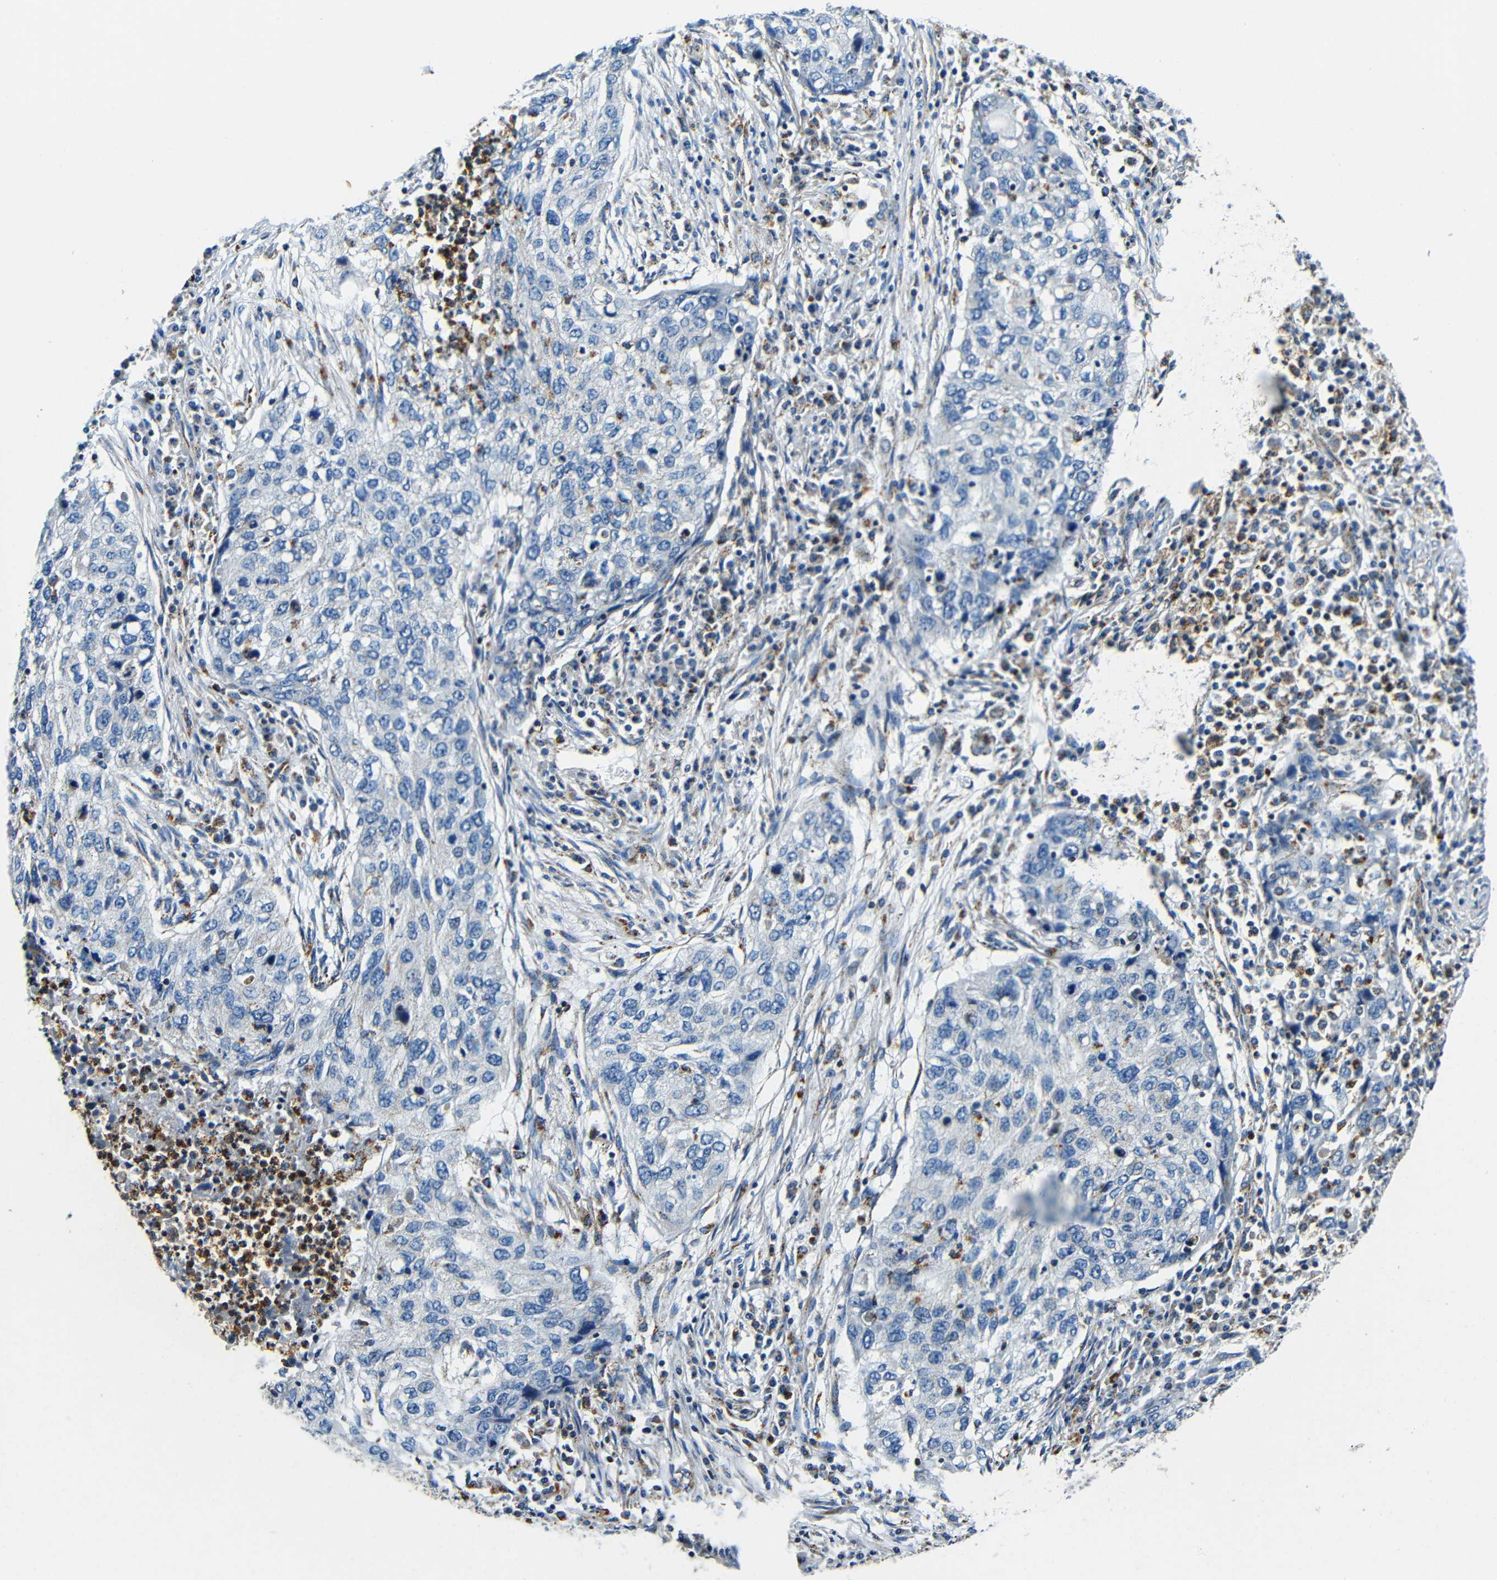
{"staining": {"intensity": "negative", "quantity": "none", "location": "none"}, "tissue": "lung cancer", "cell_type": "Tumor cells", "image_type": "cancer", "snomed": [{"axis": "morphology", "description": "Squamous cell carcinoma, NOS"}, {"axis": "topography", "description": "Lung"}], "caption": "This is a image of IHC staining of lung cancer (squamous cell carcinoma), which shows no expression in tumor cells.", "gene": "GALNT18", "patient": {"sex": "female", "age": 63}}